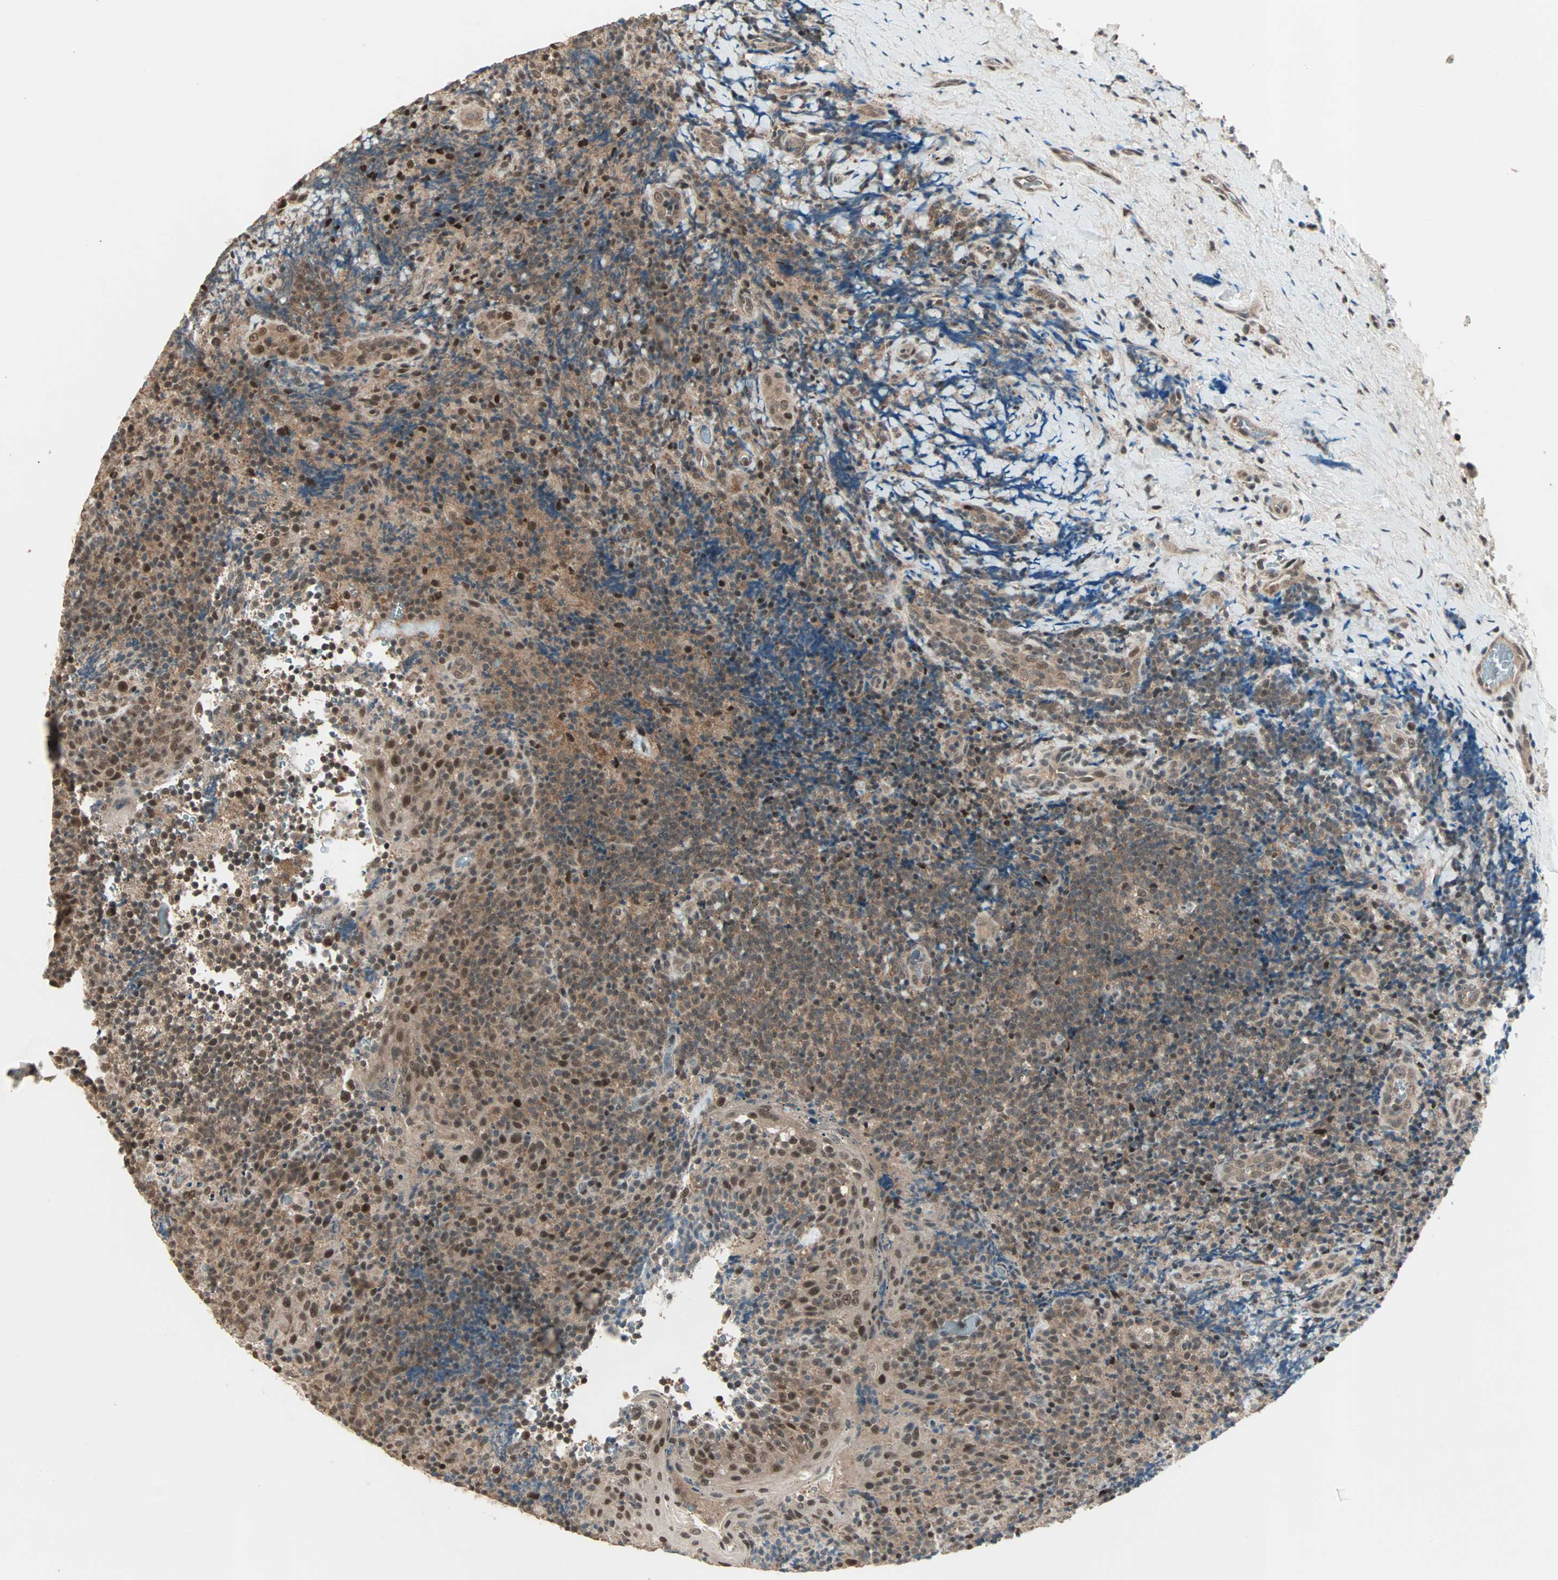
{"staining": {"intensity": "strong", "quantity": "<25%", "location": "cytoplasmic/membranous,nuclear"}, "tissue": "lymphoma", "cell_type": "Tumor cells", "image_type": "cancer", "snomed": [{"axis": "morphology", "description": "Malignant lymphoma, non-Hodgkin's type, High grade"}, {"axis": "topography", "description": "Tonsil"}], "caption": "The micrograph reveals staining of malignant lymphoma, non-Hodgkin's type (high-grade), revealing strong cytoplasmic/membranous and nuclear protein staining (brown color) within tumor cells. Using DAB (brown) and hematoxylin (blue) stains, captured at high magnification using brightfield microscopy.", "gene": "ZNF701", "patient": {"sex": "female", "age": 36}}